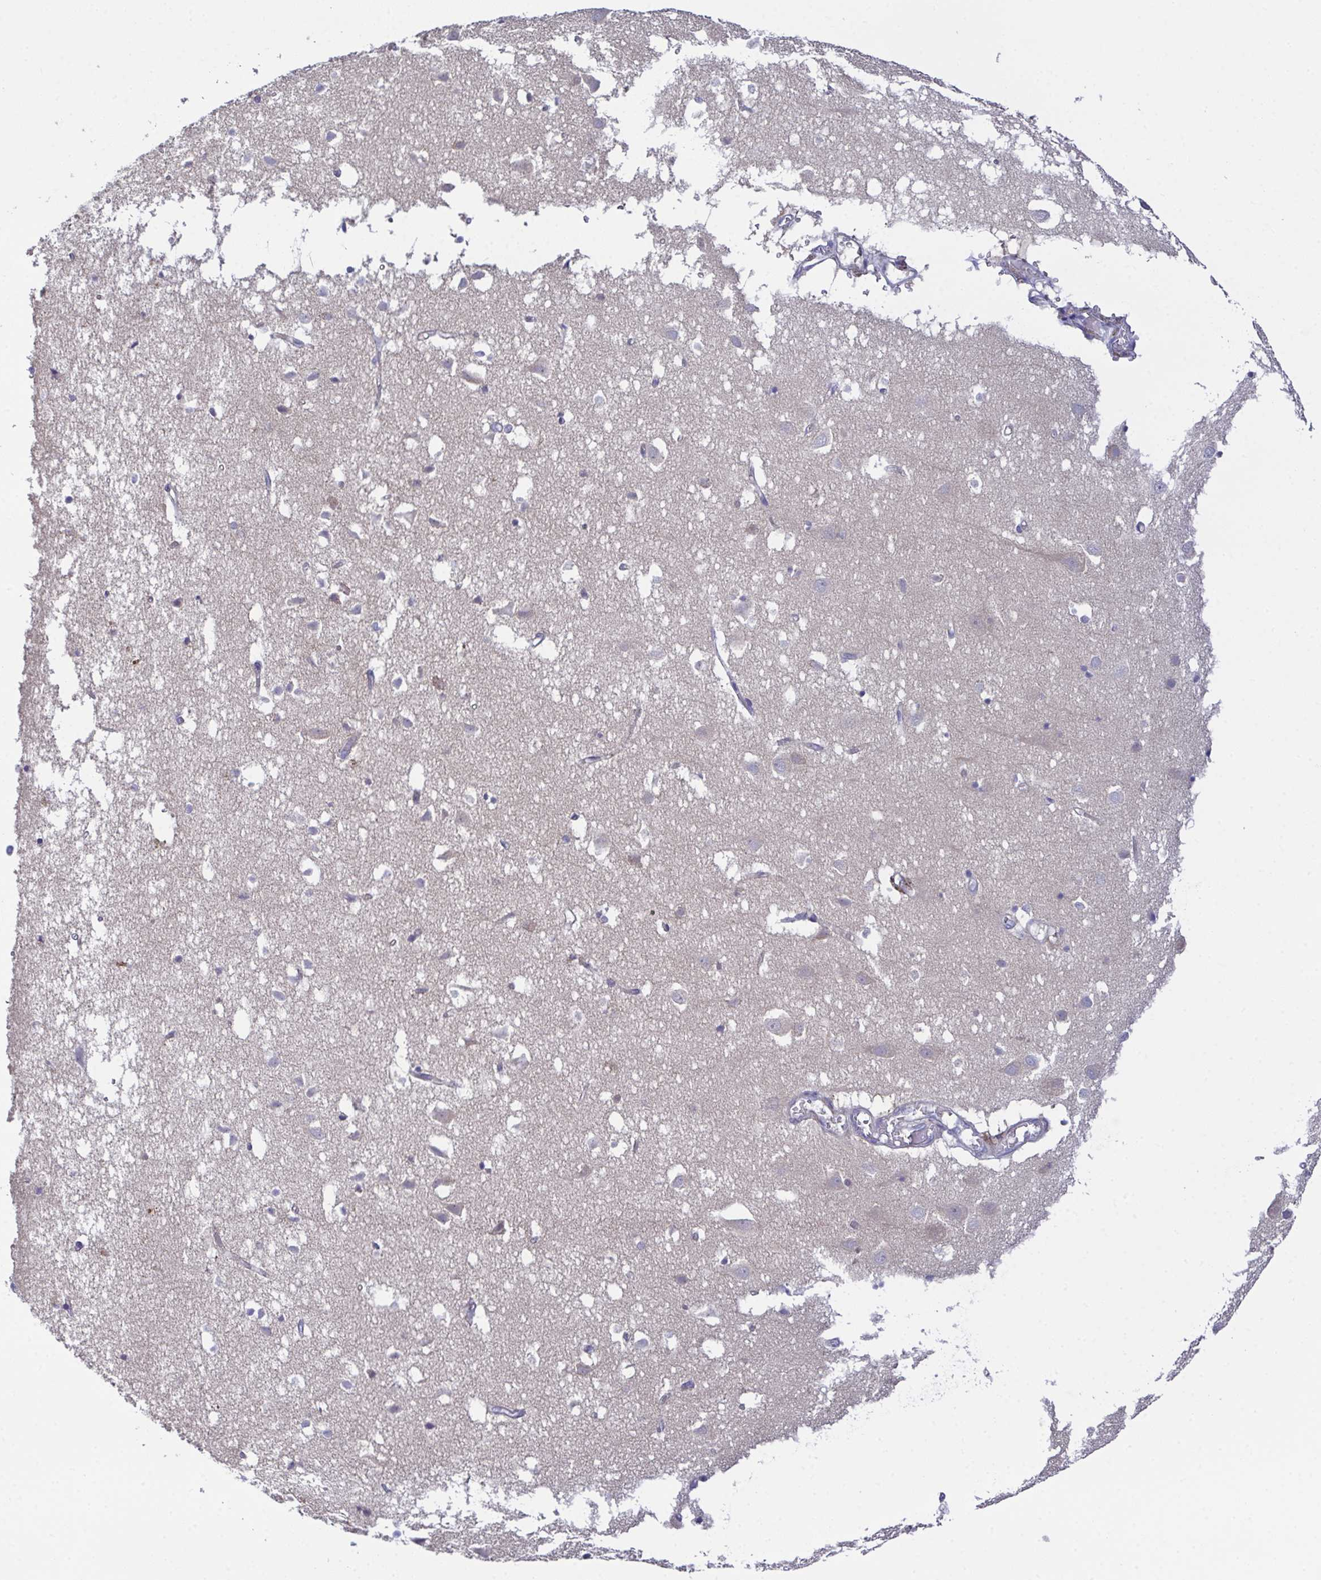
{"staining": {"intensity": "weak", "quantity": "<25%", "location": "cytoplasmic/membranous"}, "tissue": "cerebral cortex", "cell_type": "Endothelial cells", "image_type": "normal", "snomed": [{"axis": "morphology", "description": "Normal tissue, NOS"}, {"axis": "topography", "description": "Cerebral cortex"}], "caption": "Micrograph shows no significant protein positivity in endothelial cells of unremarkable cerebral cortex. The staining is performed using DAB brown chromogen with nuclei counter-stained in using hematoxylin.", "gene": "CFAP97D1", "patient": {"sex": "male", "age": 70}}